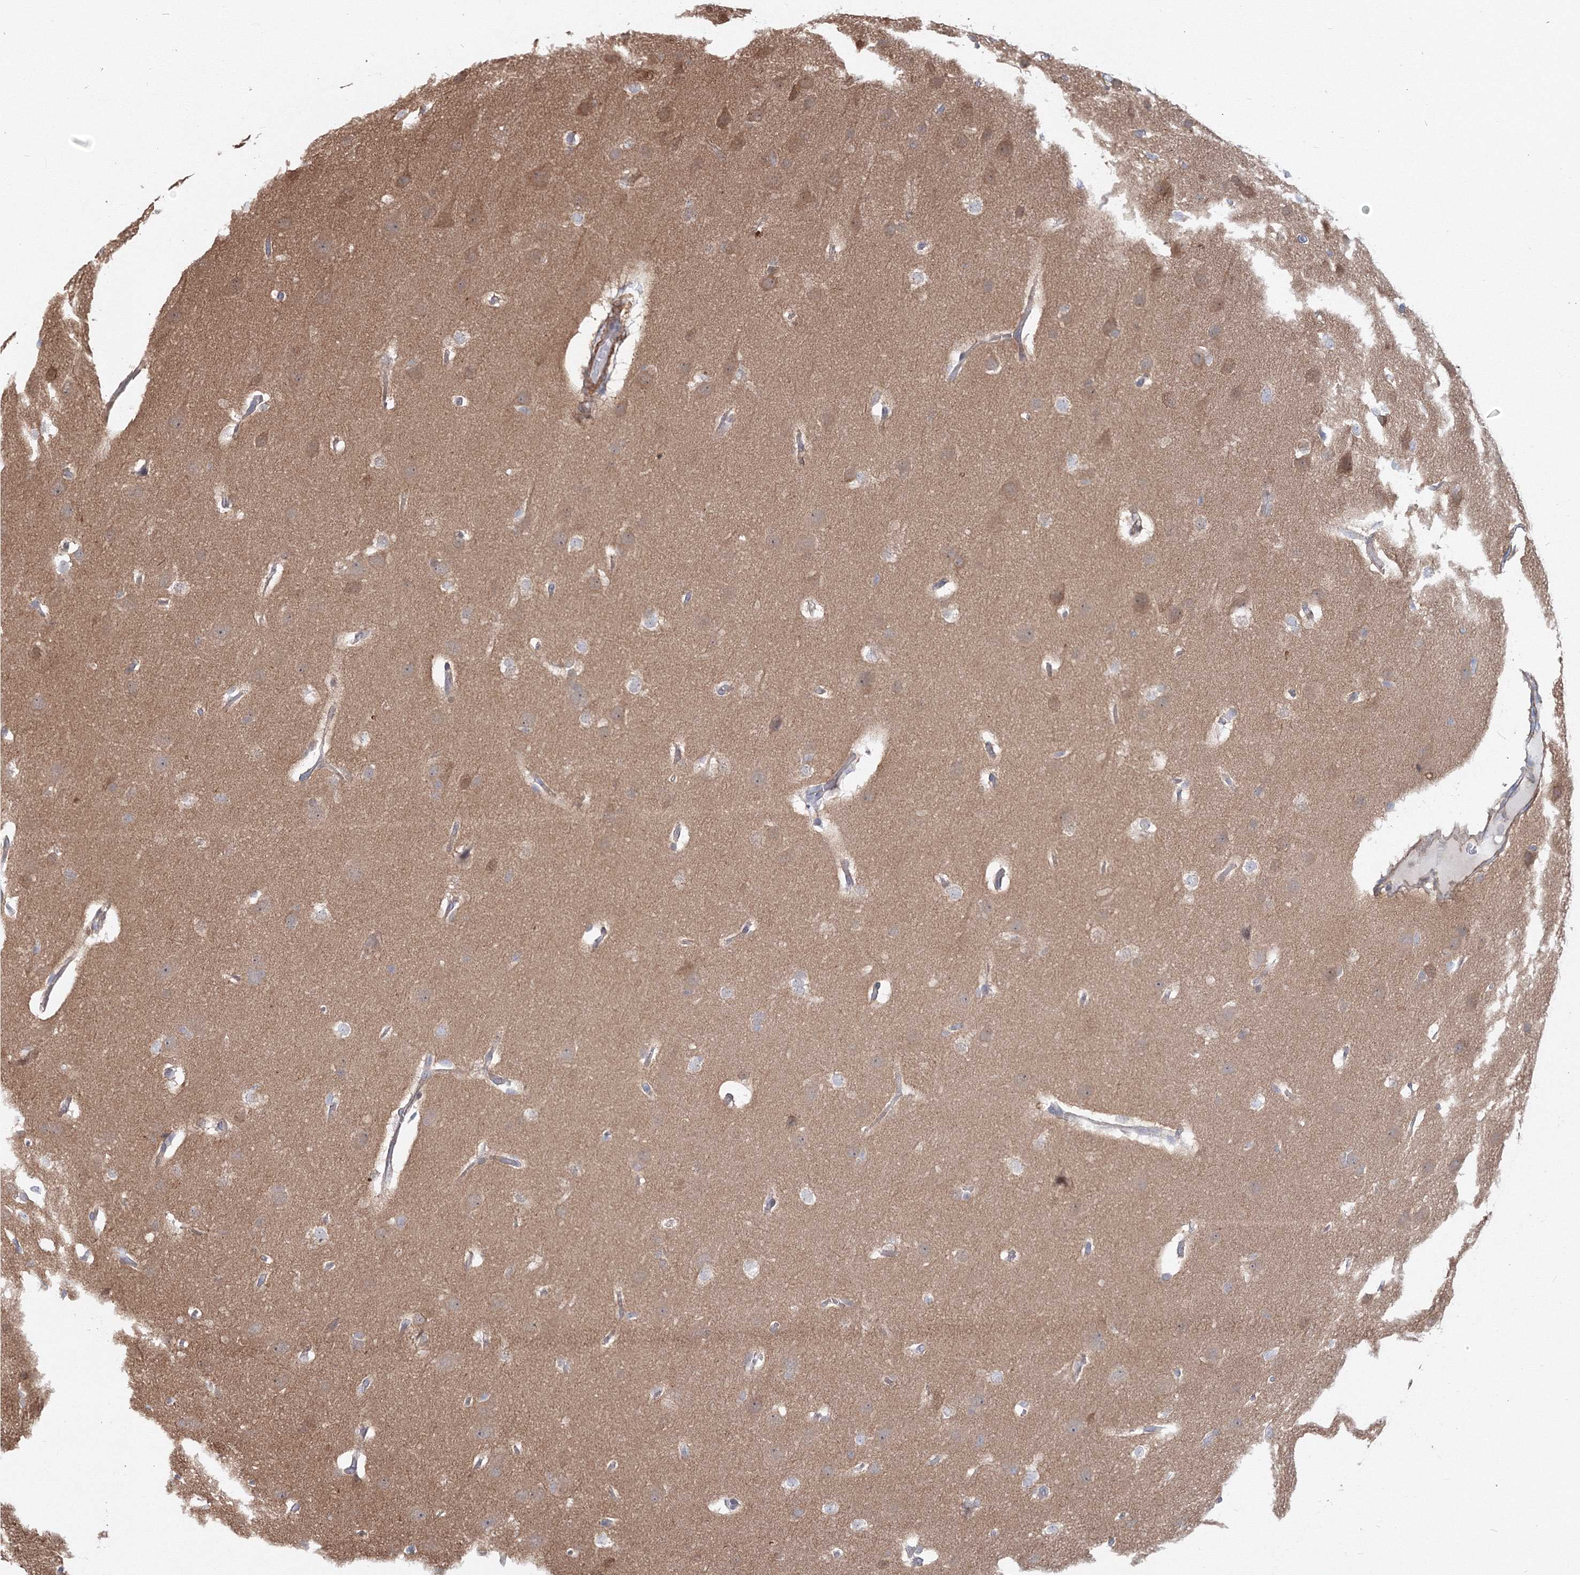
{"staining": {"intensity": "weak", "quantity": "<25%", "location": "cytoplasmic/membranous"}, "tissue": "glioma", "cell_type": "Tumor cells", "image_type": "cancer", "snomed": [{"axis": "morphology", "description": "Glioma, malignant, Low grade"}, {"axis": "topography", "description": "Brain"}], "caption": "Tumor cells are negative for protein expression in human glioma. Nuclei are stained in blue.", "gene": "ARHGAP21", "patient": {"sex": "female", "age": 37}}